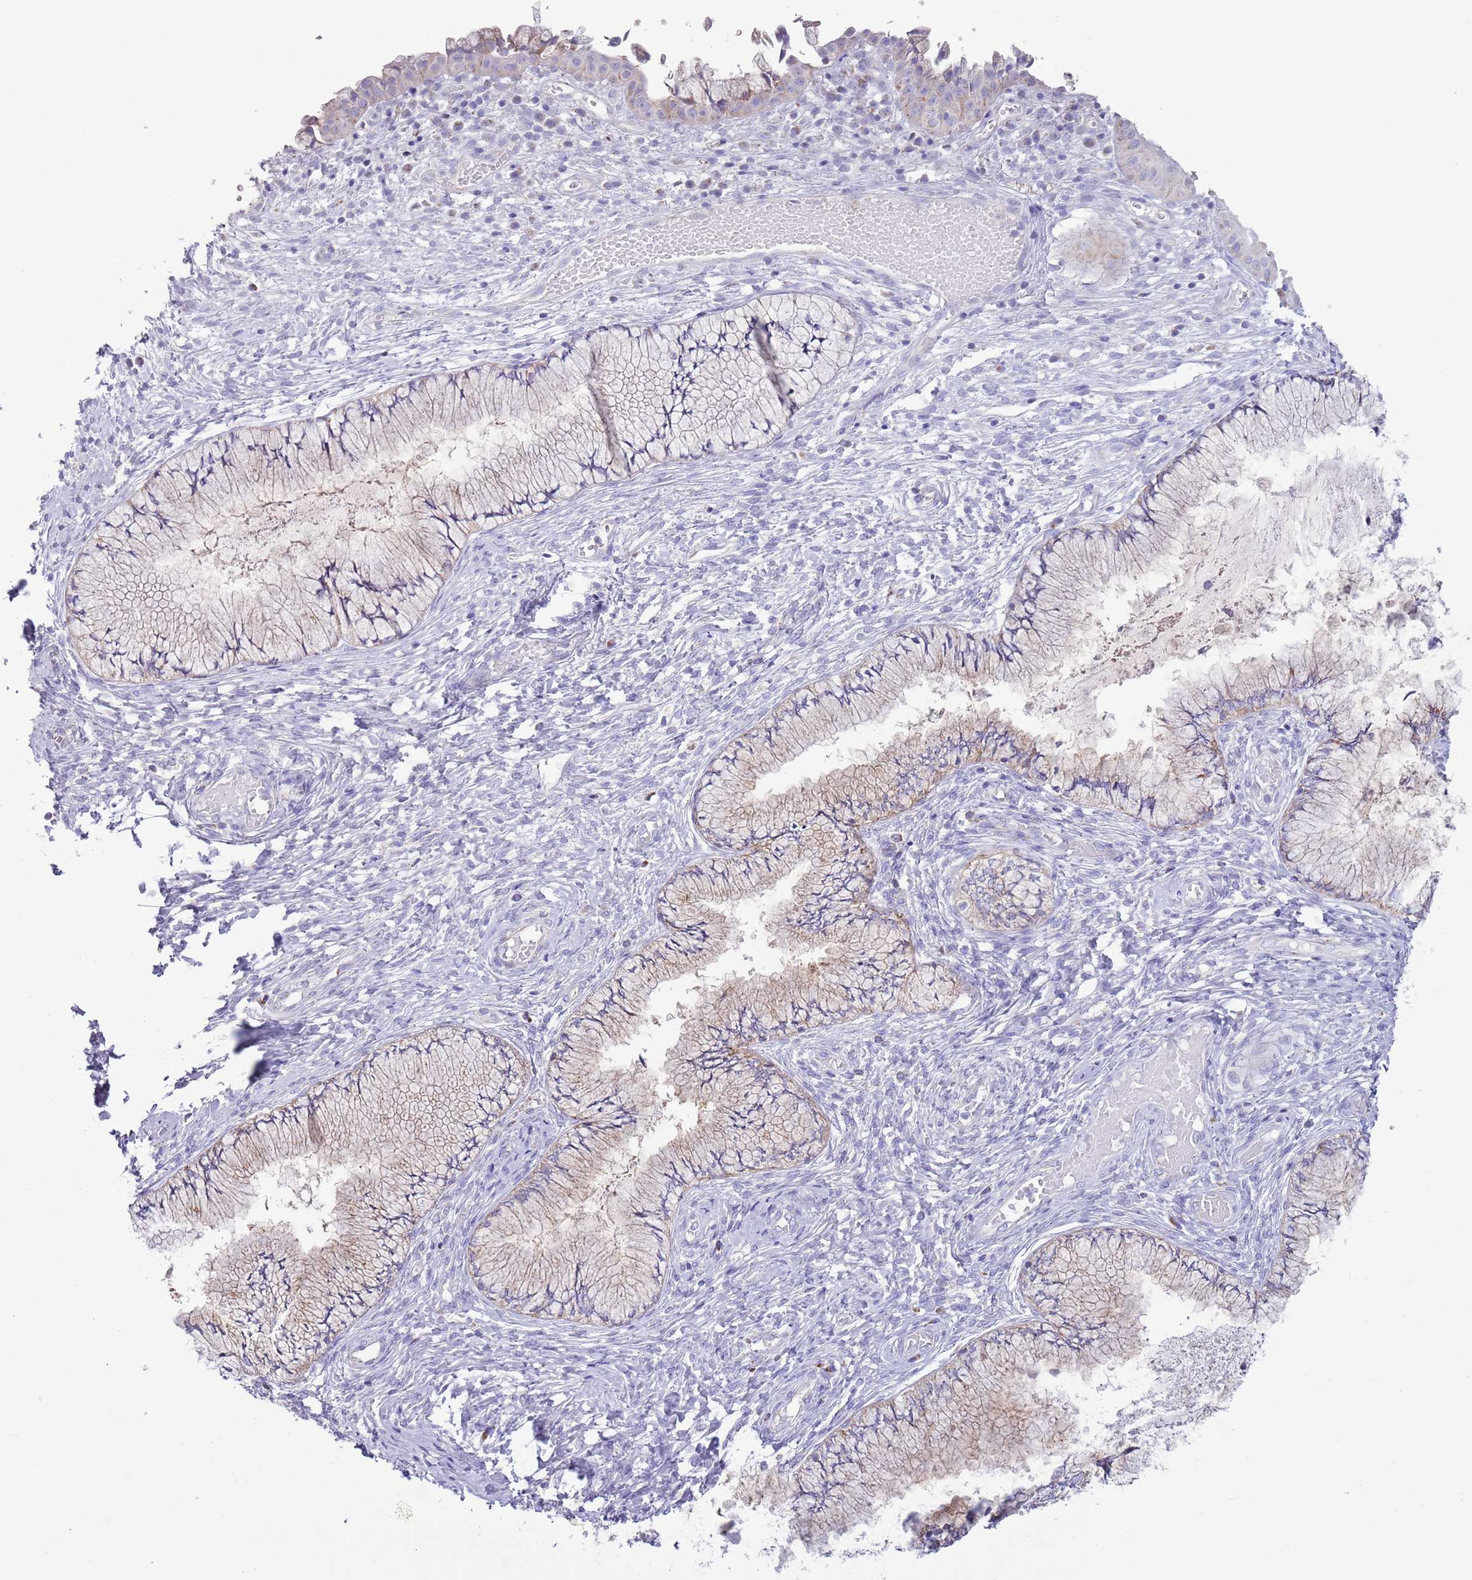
{"staining": {"intensity": "weak", "quantity": "25%-75%", "location": "cytoplasmic/membranous"}, "tissue": "cervix", "cell_type": "Glandular cells", "image_type": "normal", "snomed": [{"axis": "morphology", "description": "Normal tissue, NOS"}, {"axis": "topography", "description": "Cervix"}], "caption": "An immunohistochemistry (IHC) photomicrograph of benign tissue is shown. Protein staining in brown highlights weak cytoplasmic/membranous positivity in cervix within glandular cells. The protein of interest is shown in brown color, while the nuclei are stained blue.", "gene": "ATP6V1B1", "patient": {"sex": "female", "age": 42}}